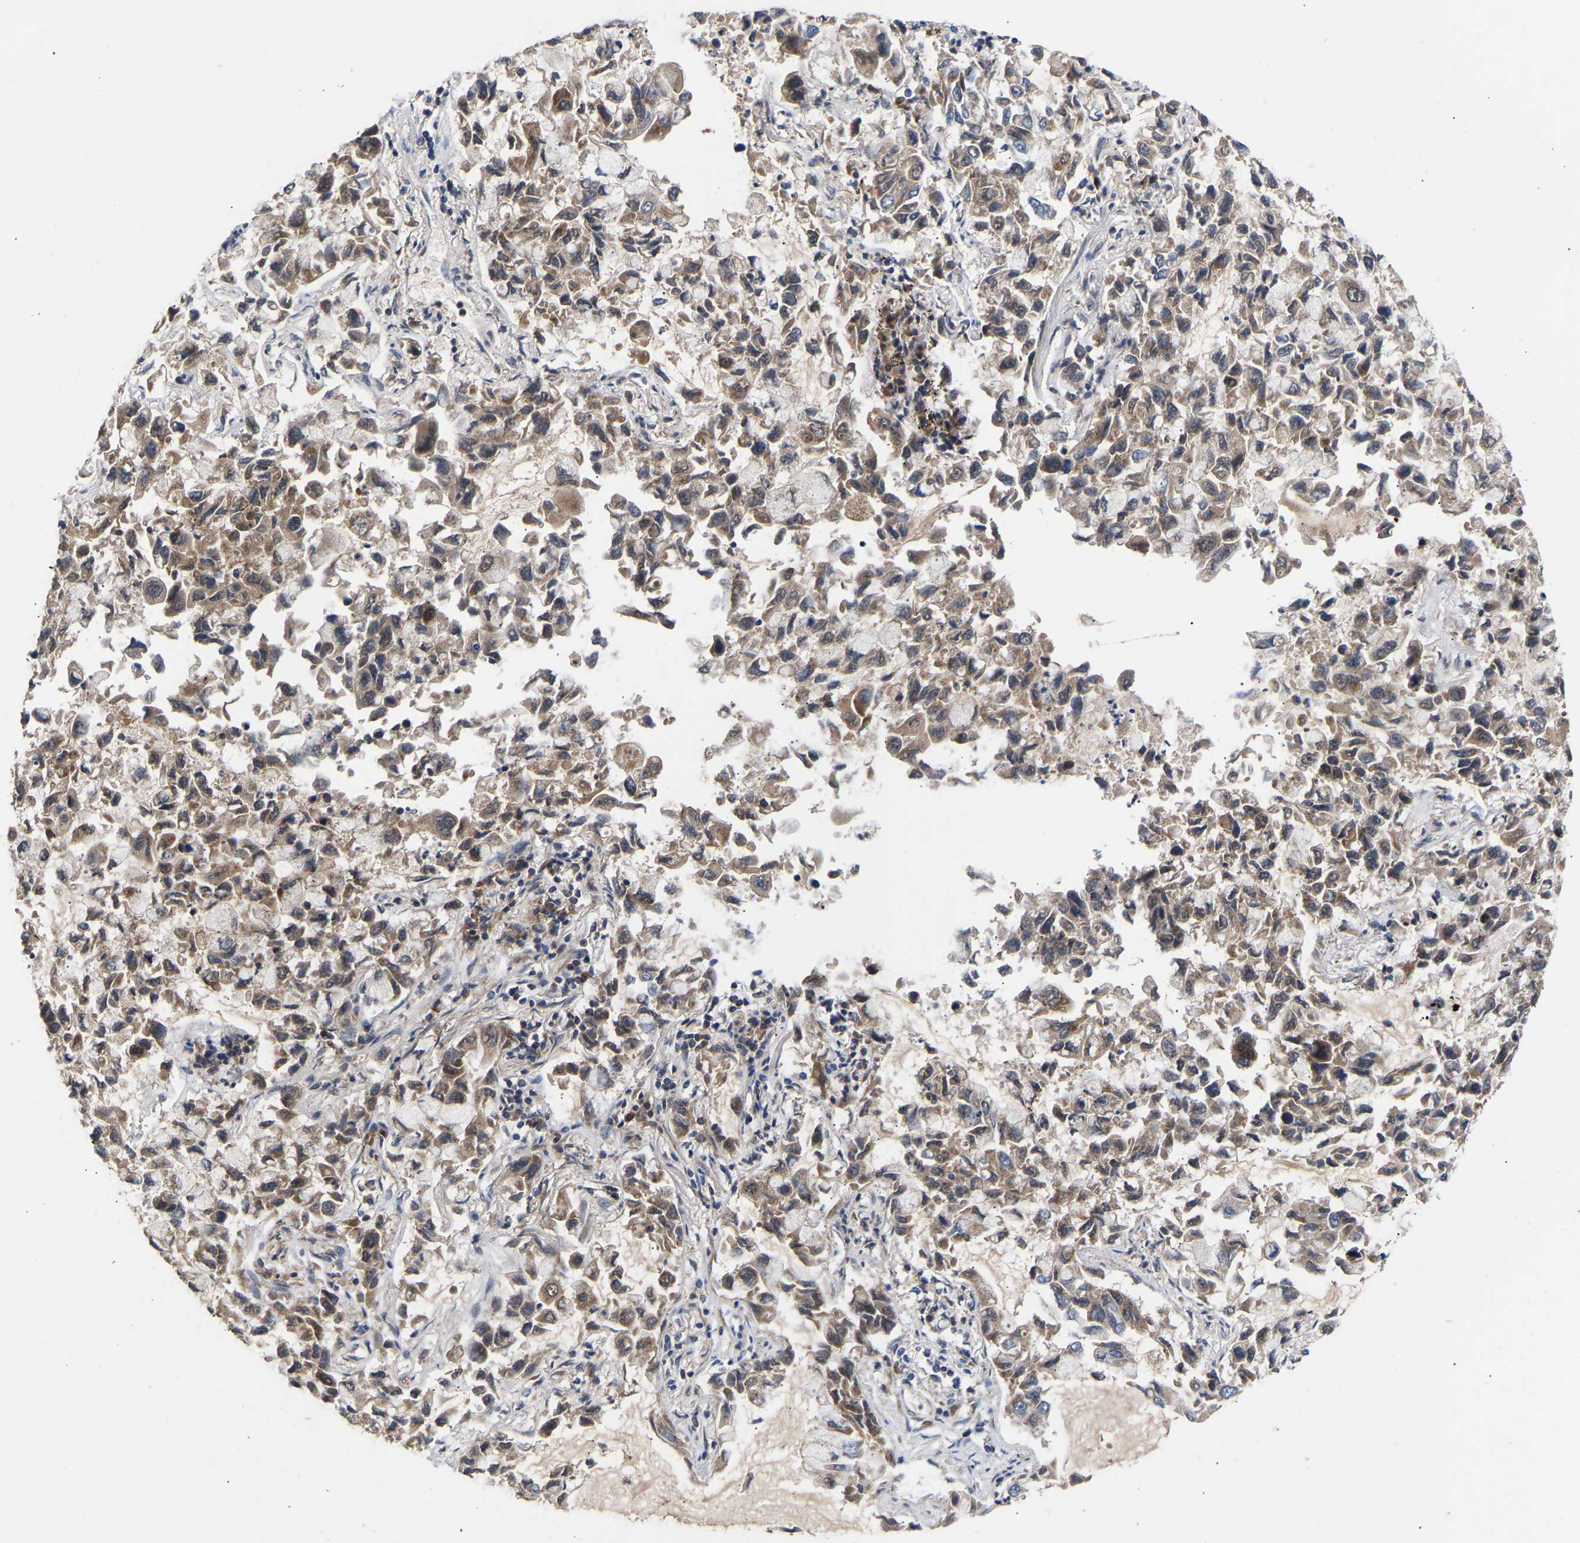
{"staining": {"intensity": "moderate", "quantity": "25%-75%", "location": "cytoplasmic/membranous"}, "tissue": "lung cancer", "cell_type": "Tumor cells", "image_type": "cancer", "snomed": [{"axis": "morphology", "description": "Adenocarcinoma, NOS"}, {"axis": "topography", "description": "Lung"}], "caption": "There is medium levels of moderate cytoplasmic/membranous staining in tumor cells of lung adenocarcinoma, as demonstrated by immunohistochemical staining (brown color).", "gene": "KASH5", "patient": {"sex": "male", "age": 64}}